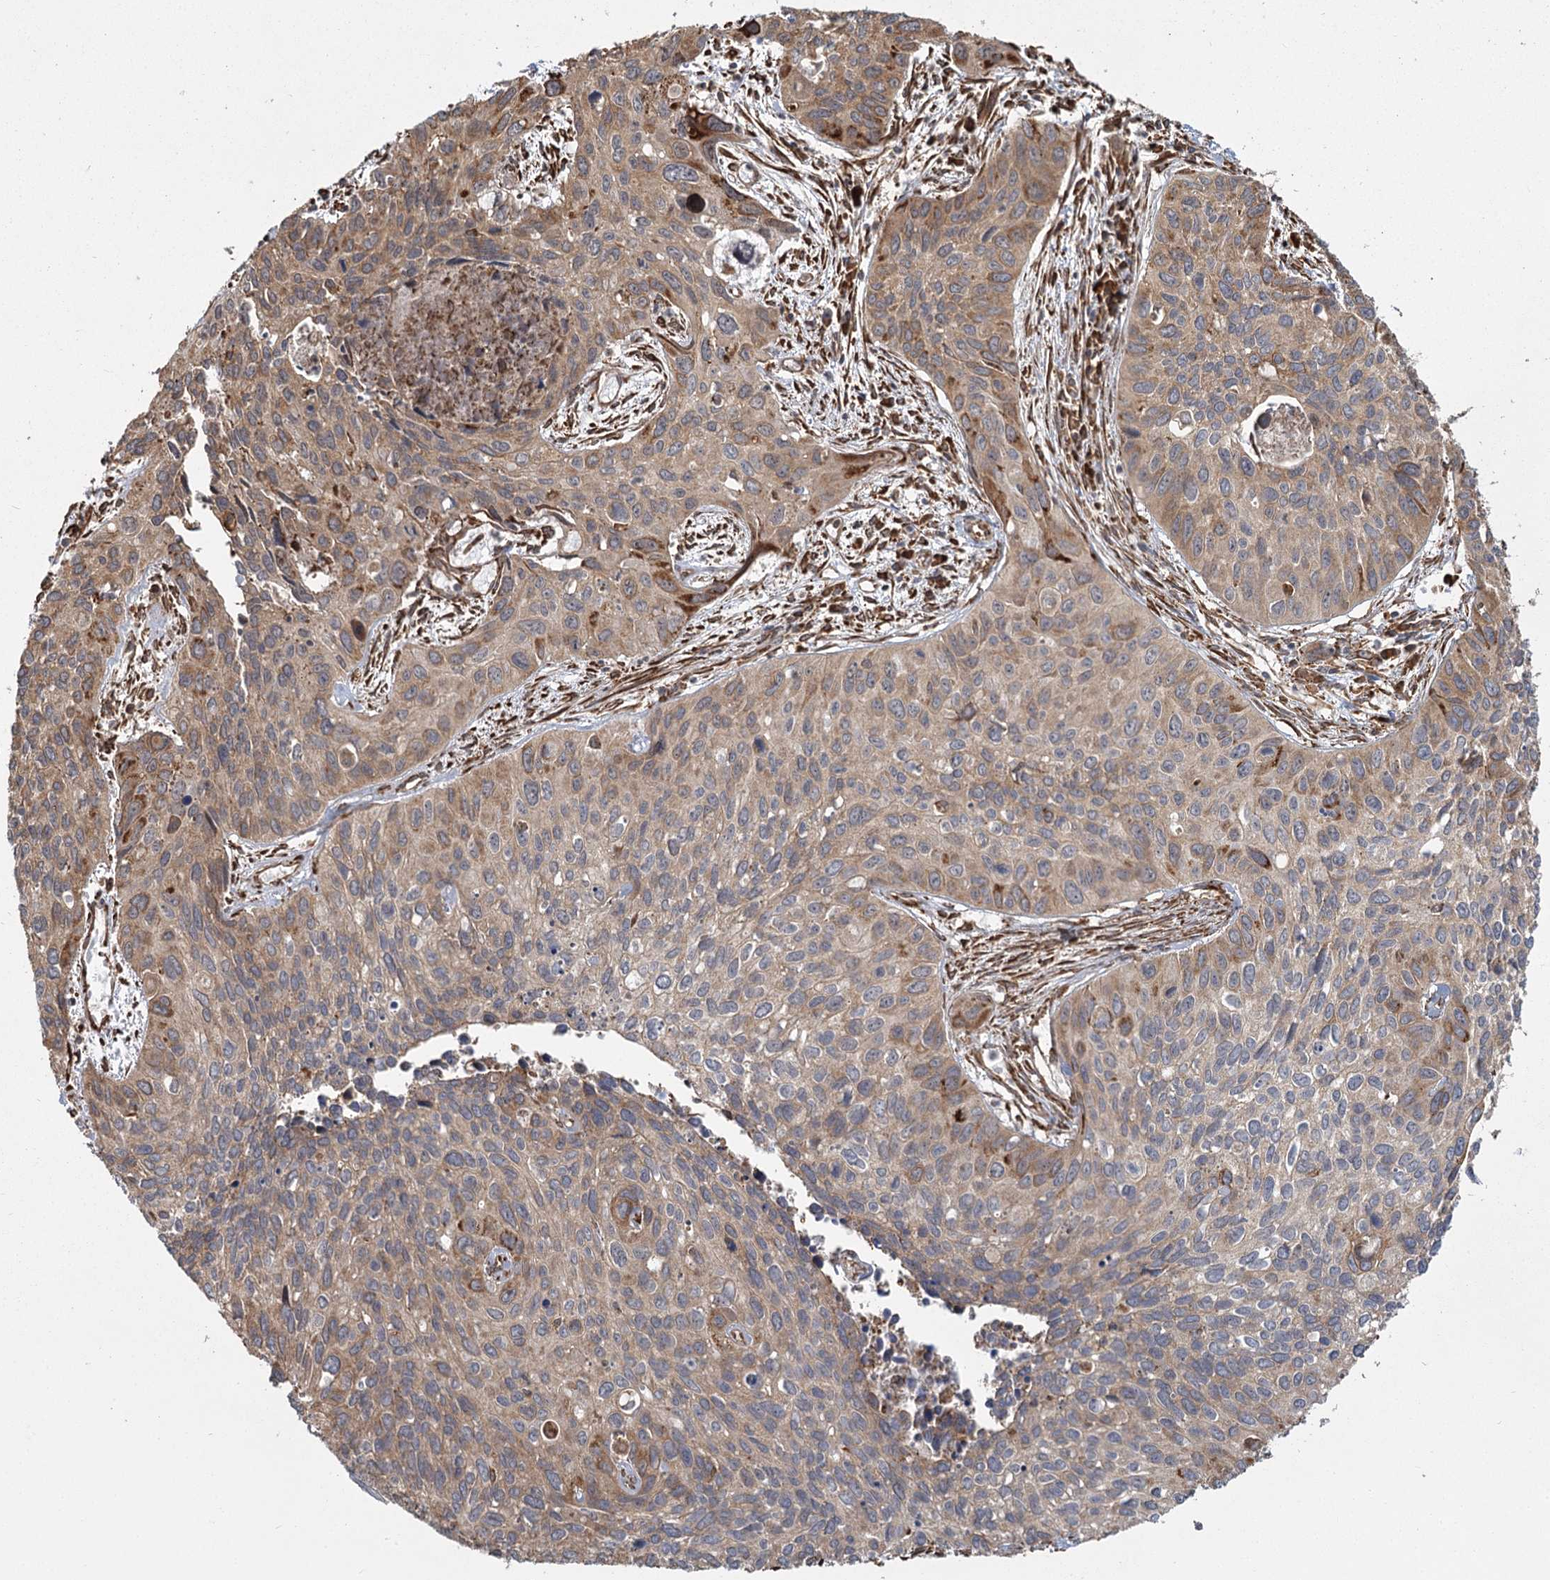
{"staining": {"intensity": "moderate", "quantity": "25%-75%", "location": "cytoplasmic/membranous"}, "tissue": "cervical cancer", "cell_type": "Tumor cells", "image_type": "cancer", "snomed": [{"axis": "morphology", "description": "Squamous cell carcinoma, NOS"}, {"axis": "topography", "description": "Cervix"}], "caption": "Protein analysis of cervical cancer tissue demonstrates moderate cytoplasmic/membranous positivity in about 25%-75% of tumor cells.", "gene": "FAM13A", "patient": {"sex": "female", "age": 55}}